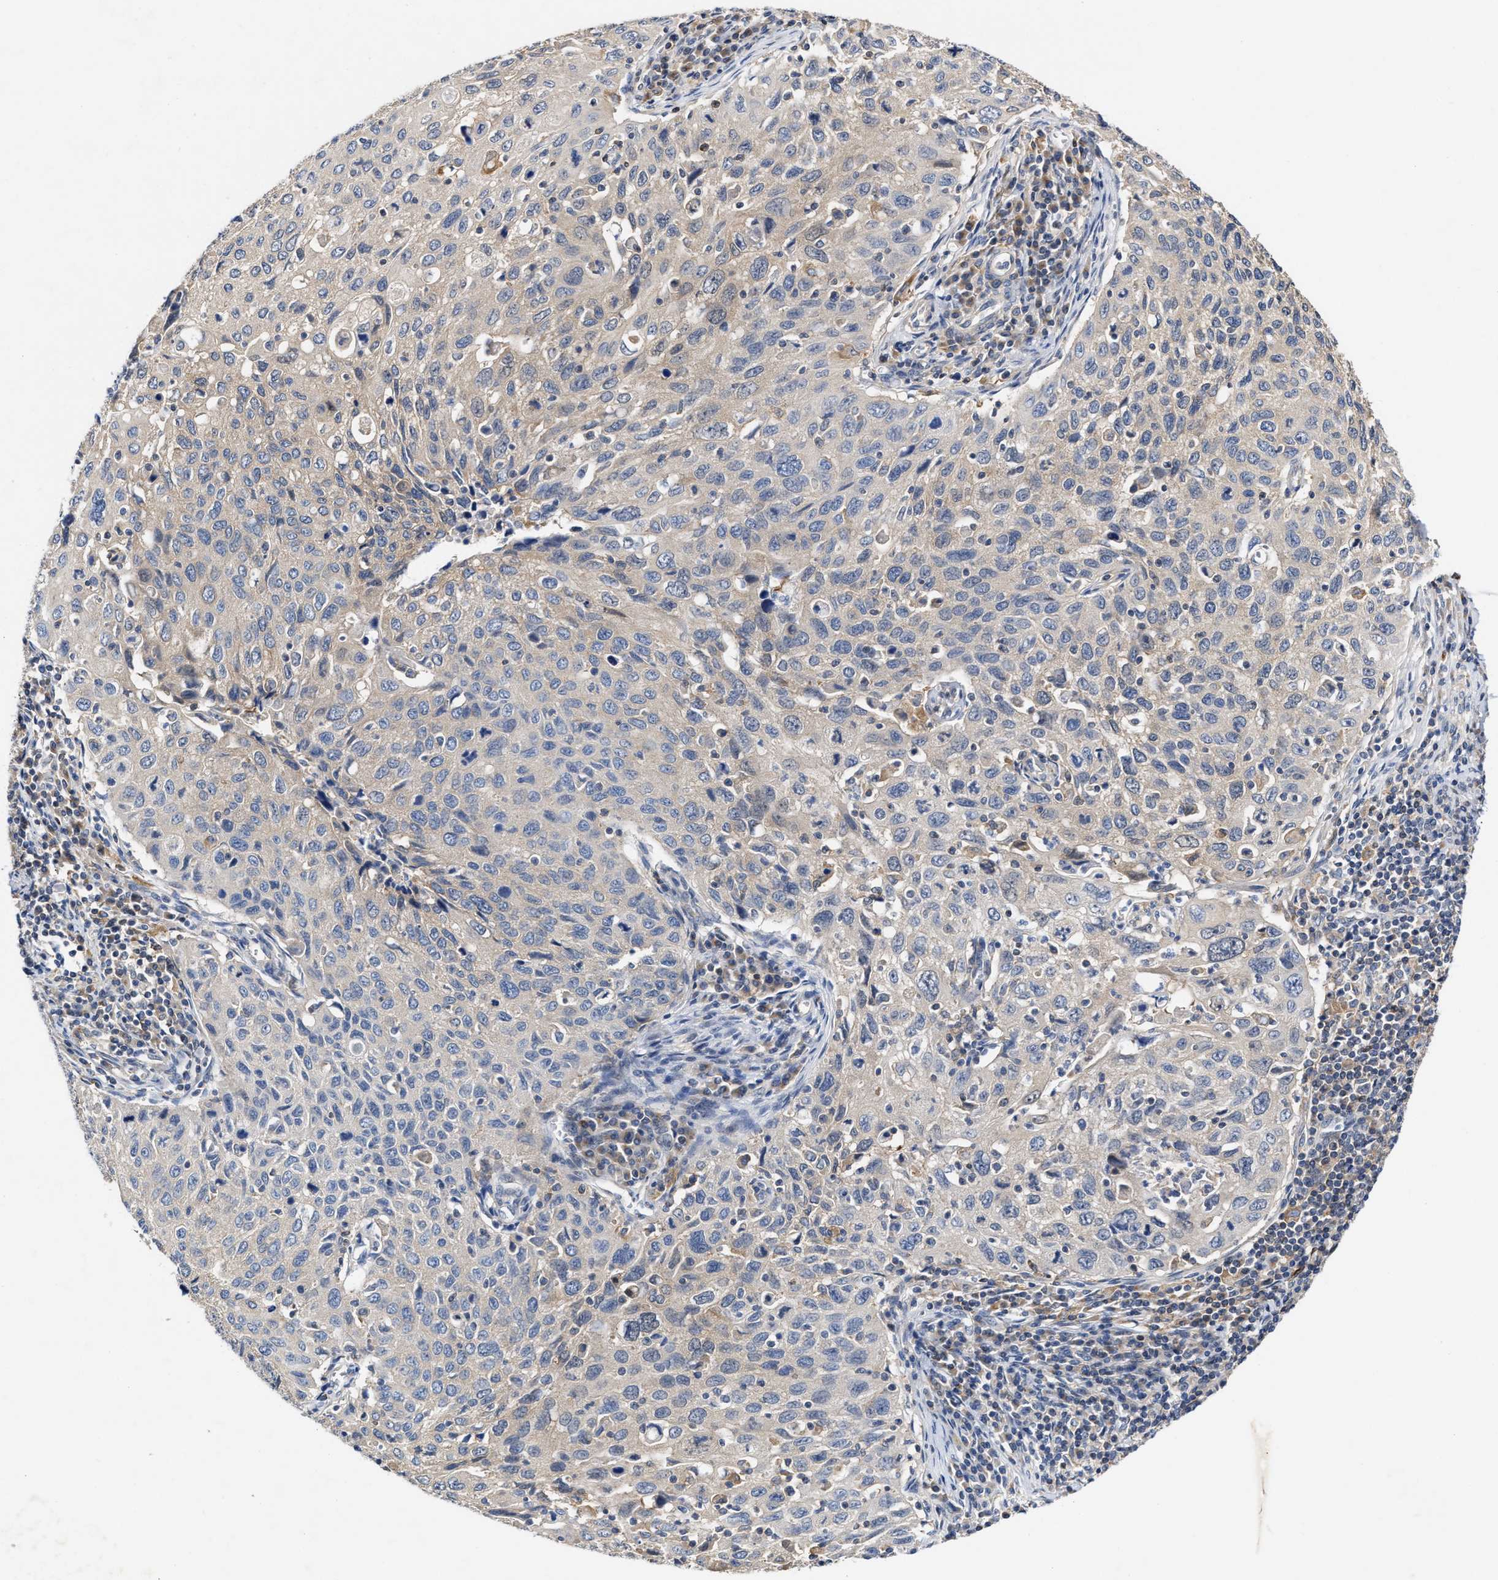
{"staining": {"intensity": "weak", "quantity": "<25%", "location": "cytoplasmic/membranous"}, "tissue": "cervical cancer", "cell_type": "Tumor cells", "image_type": "cancer", "snomed": [{"axis": "morphology", "description": "Squamous cell carcinoma, NOS"}, {"axis": "topography", "description": "Cervix"}], "caption": "There is no significant staining in tumor cells of cervical squamous cell carcinoma.", "gene": "BBLN", "patient": {"sex": "female", "age": 53}}